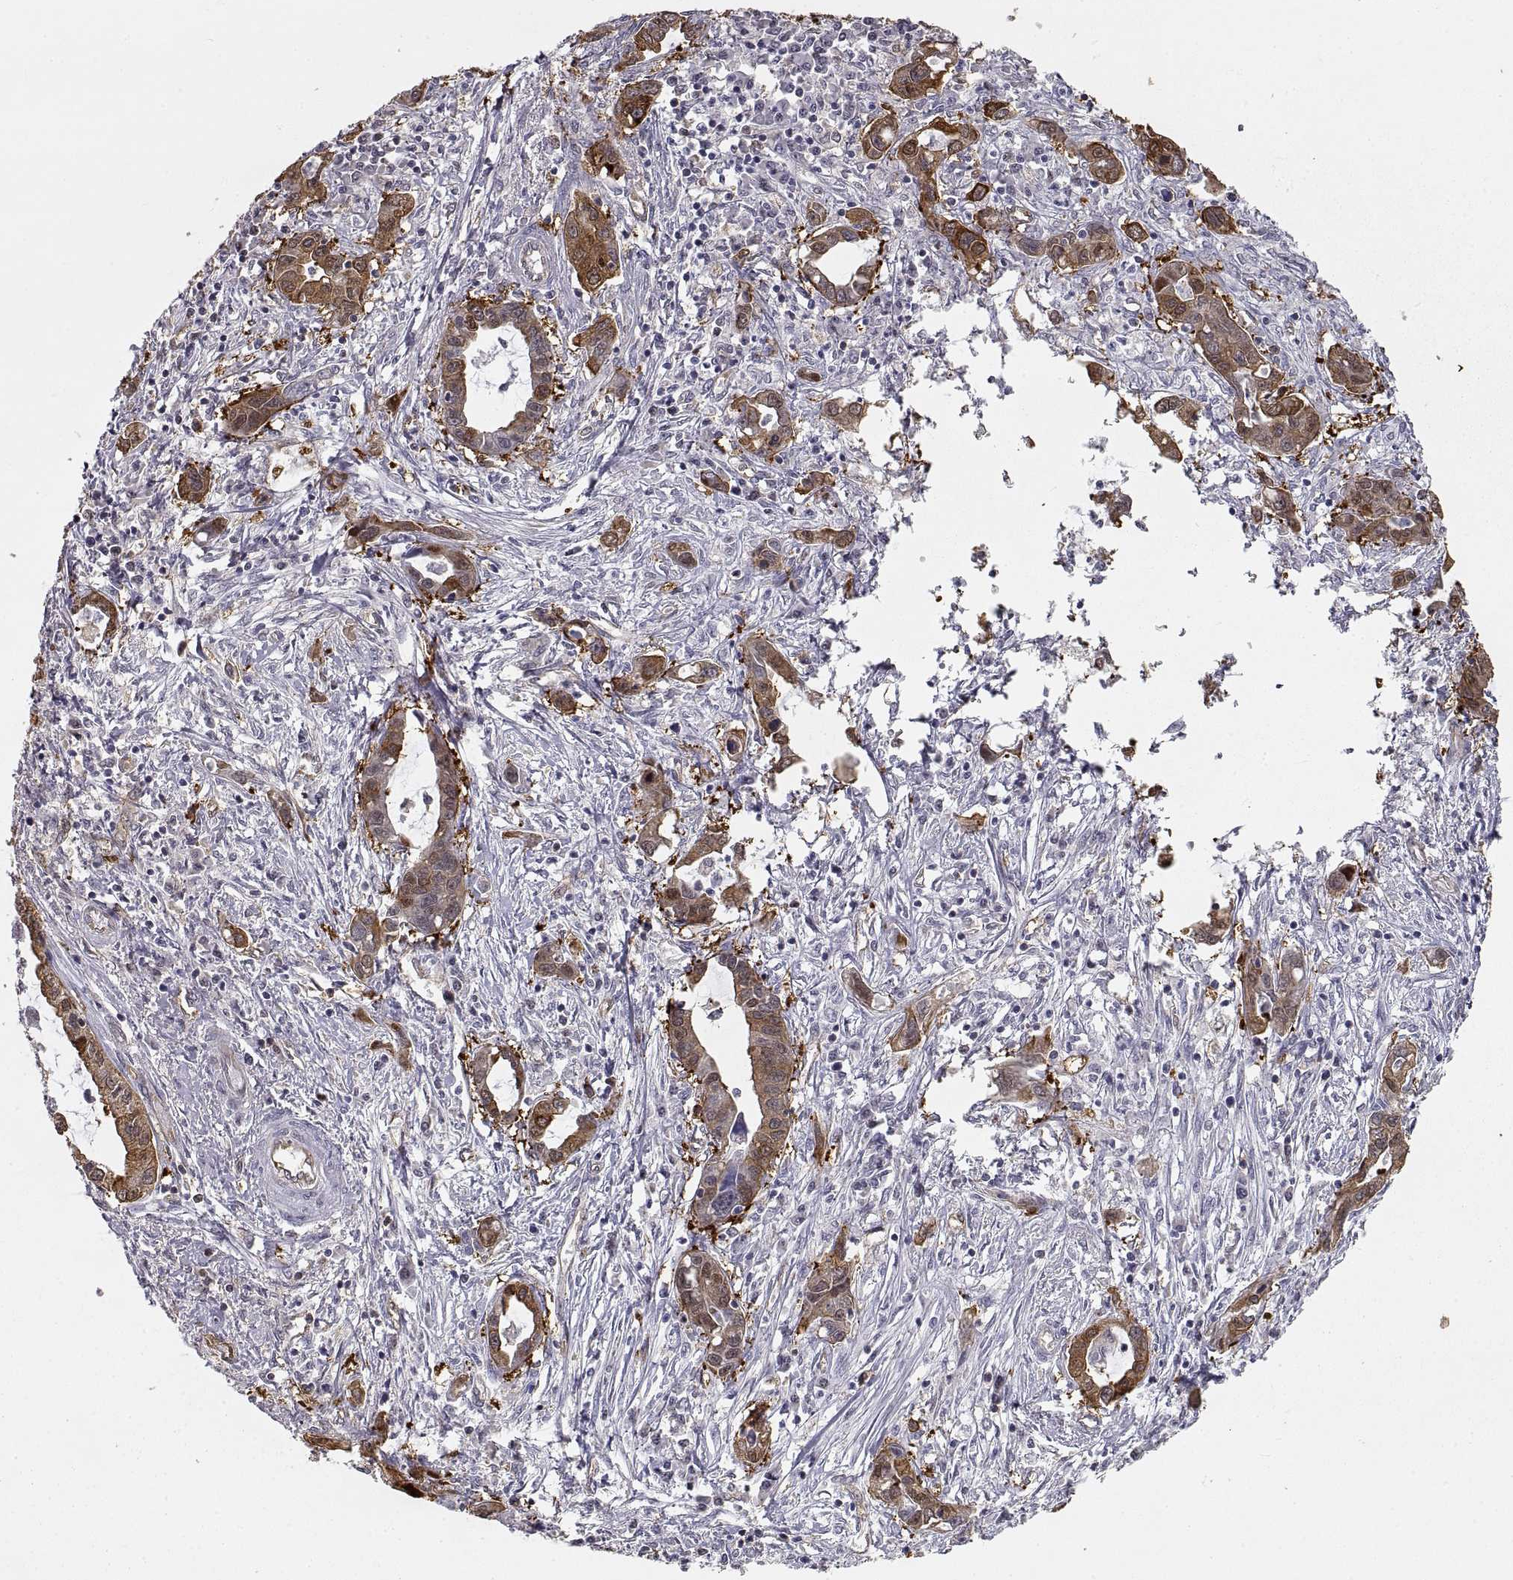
{"staining": {"intensity": "strong", "quantity": ">75%", "location": "cytoplasmic/membranous"}, "tissue": "liver cancer", "cell_type": "Tumor cells", "image_type": "cancer", "snomed": [{"axis": "morphology", "description": "Cholangiocarcinoma"}, {"axis": "topography", "description": "Liver"}], "caption": "DAB immunohistochemical staining of liver cancer (cholangiocarcinoma) displays strong cytoplasmic/membranous protein staining in about >75% of tumor cells.", "gene": "HSP90AB1", "patient": {"sex": "male", "age": 58}}